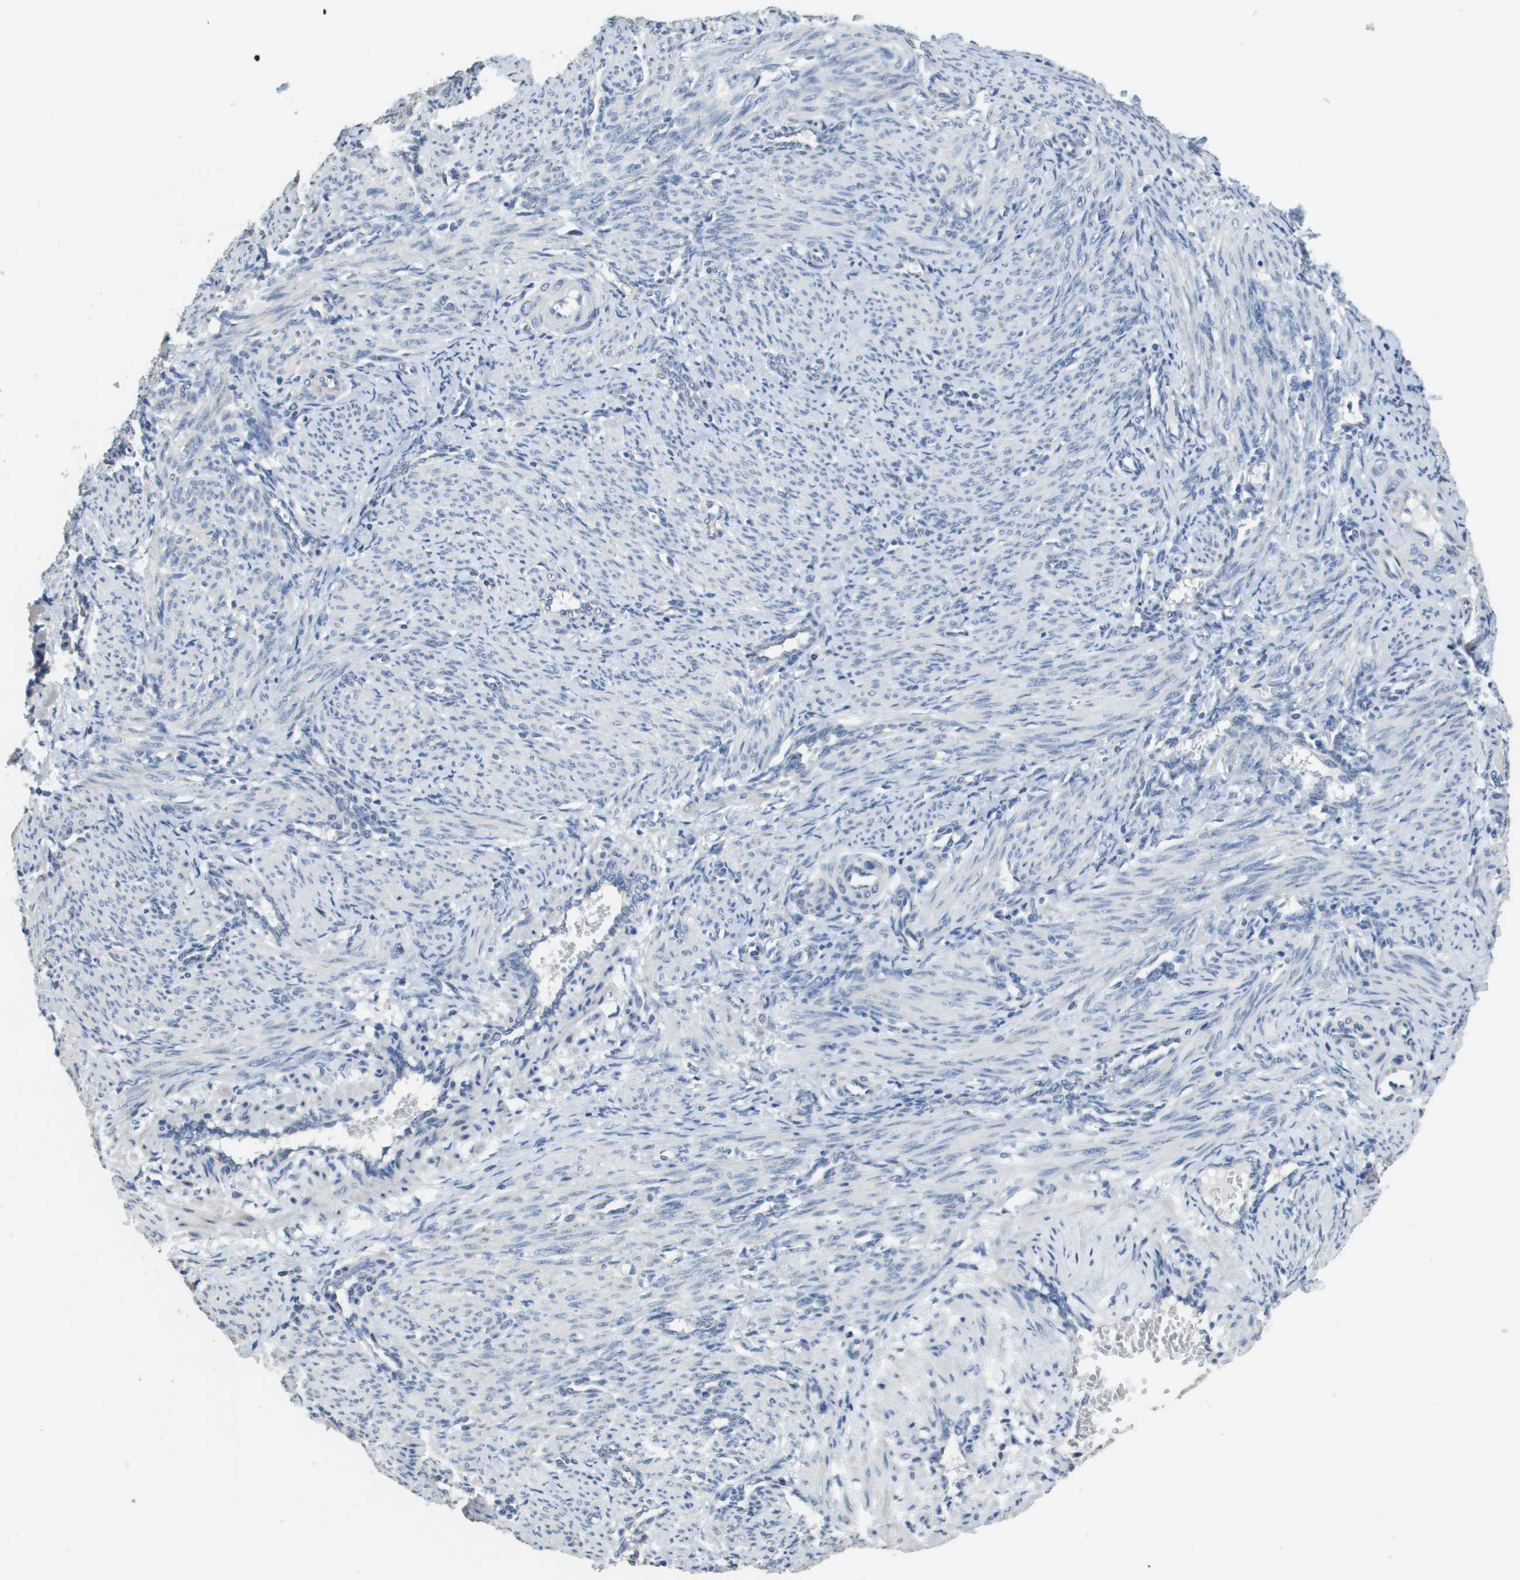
{"staining": {"intensity": "negative", "quantity": "none", "location": "none"}, "tissue": "smooth muscle", "cell_type": "Smooth muscle cells", "image_type": "normal", "snomed": [{"axis": "morphology", "description": "Normal tissue, NOS"}, {"axis": "topography", "description": "Endometrium"}], "caption": "The IHC image has no significant staining in smooth muscle cells of smooth muscle.", "gene": "MT3", "patient": {"sex": "female", "age": 33}}